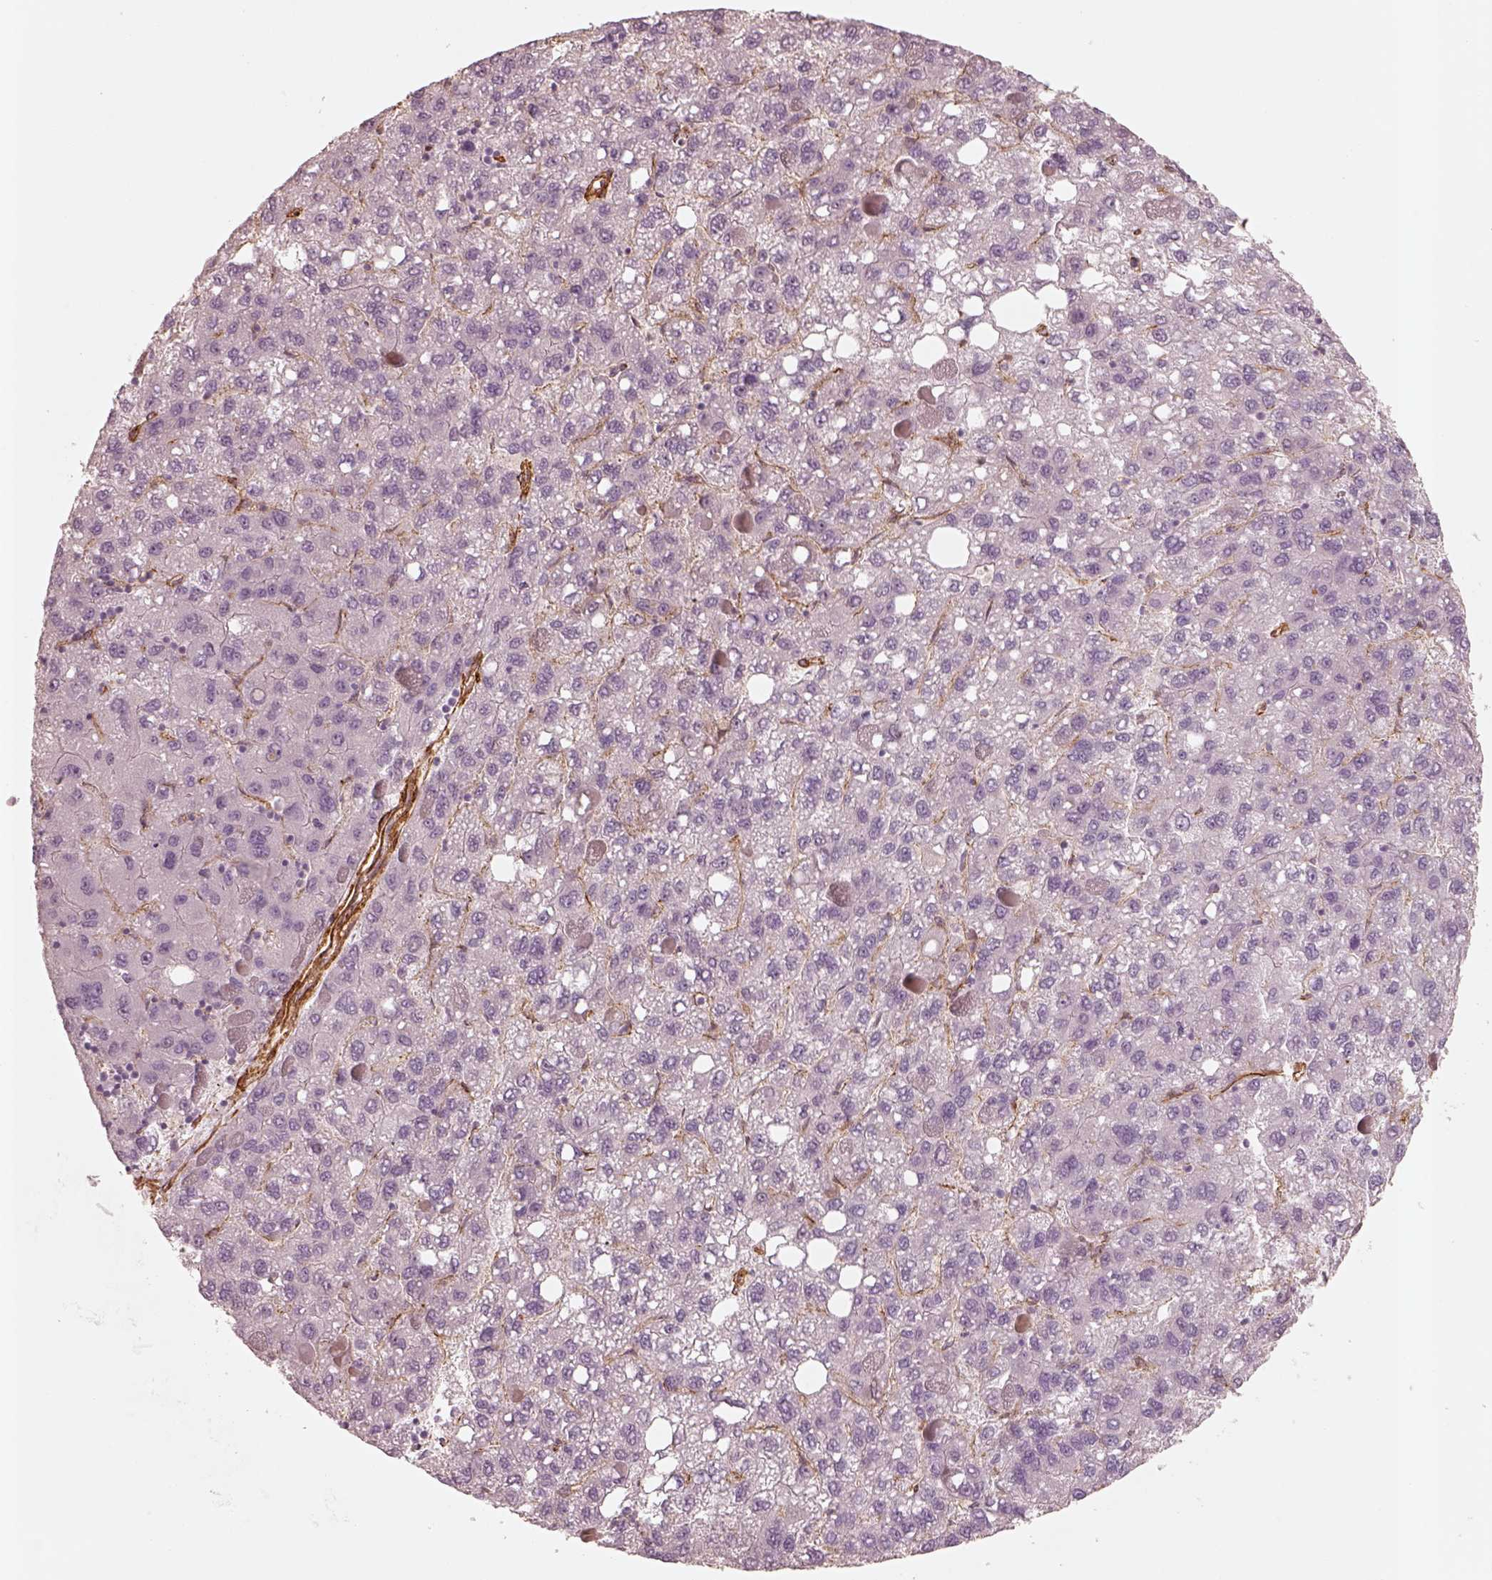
{"staining": {"intensity": "negative", "quantity": "none", "location": "none"}, "tissue": "liver cancer", "cell_type": "Tumor cells", "image_type": "cancer", "snomed": [{"axis": "morphology", "description": "Carcinoma, Hepatocellular, NOS"}, {"axis": "topography", "description": "Liver"}], "caption": "A histopathology image of hepatocellular carcinoma (liver) stained for a protein shows no brown staining in tumor cells.", "gene": "CRYM", "patient": {"sex": "female", "age": 82}}